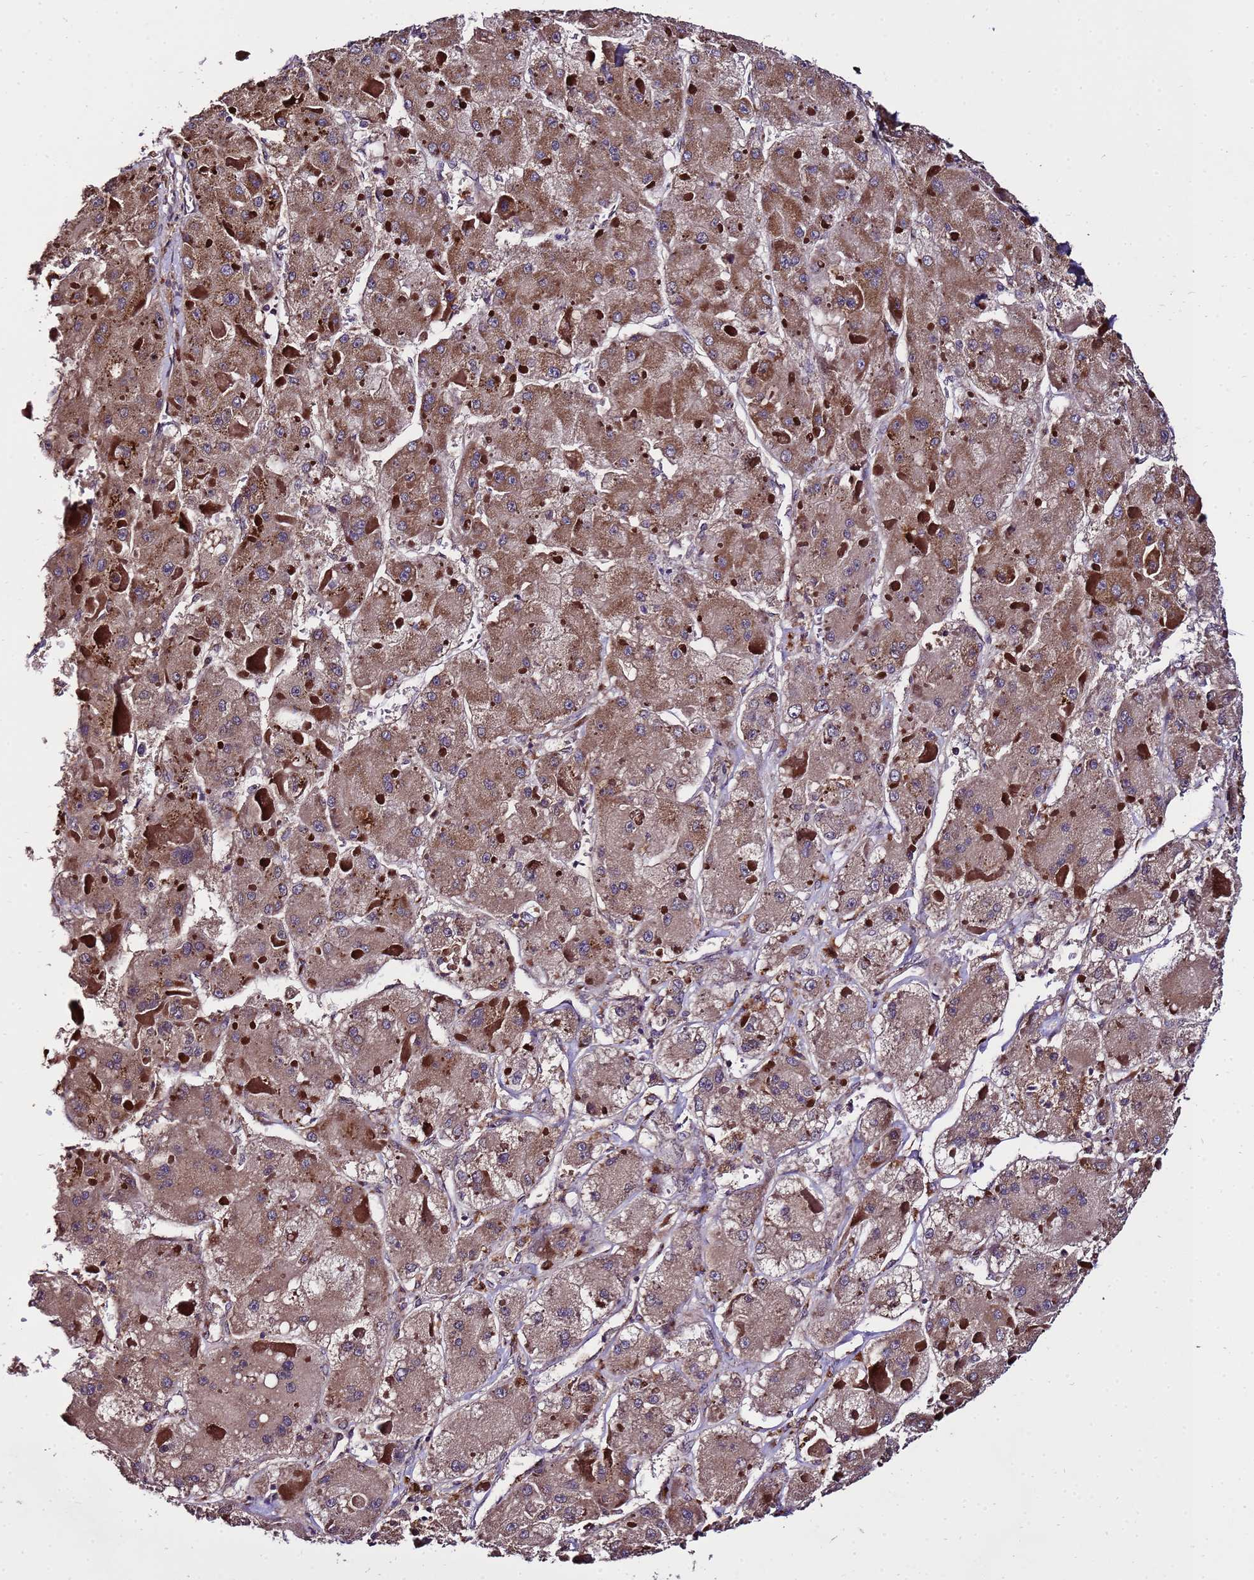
{"staining": {"intensity": "moderate", "quantity": ">75%", "location": "cytoplasmic/membranous"}, "tissue": "liver cancer", "cell_type": "Tumor cells", "image_type": "cancer", "snomed": [{"axis": "morphology", "description": "Carcinoma, Hepatocellular, NOS"}, {"axis": "topography", "description": "Liver"}], "caption": "Liver cancer (hepatocellular carcinoma) stained with DAB (3,3'-diaminobenzidine) immunohistochemistry displays medium levels of moderate cytoplasmic/membranous expression in approximately >75% of tumor cells. The staining was performed using DAB to visualize the protein expression in brown, while the nuclei were stained in blue with hematoxylin (Magnification: 20x).", "gene": "ZNF329", "patient": {"sex": "female", "age": 73}}